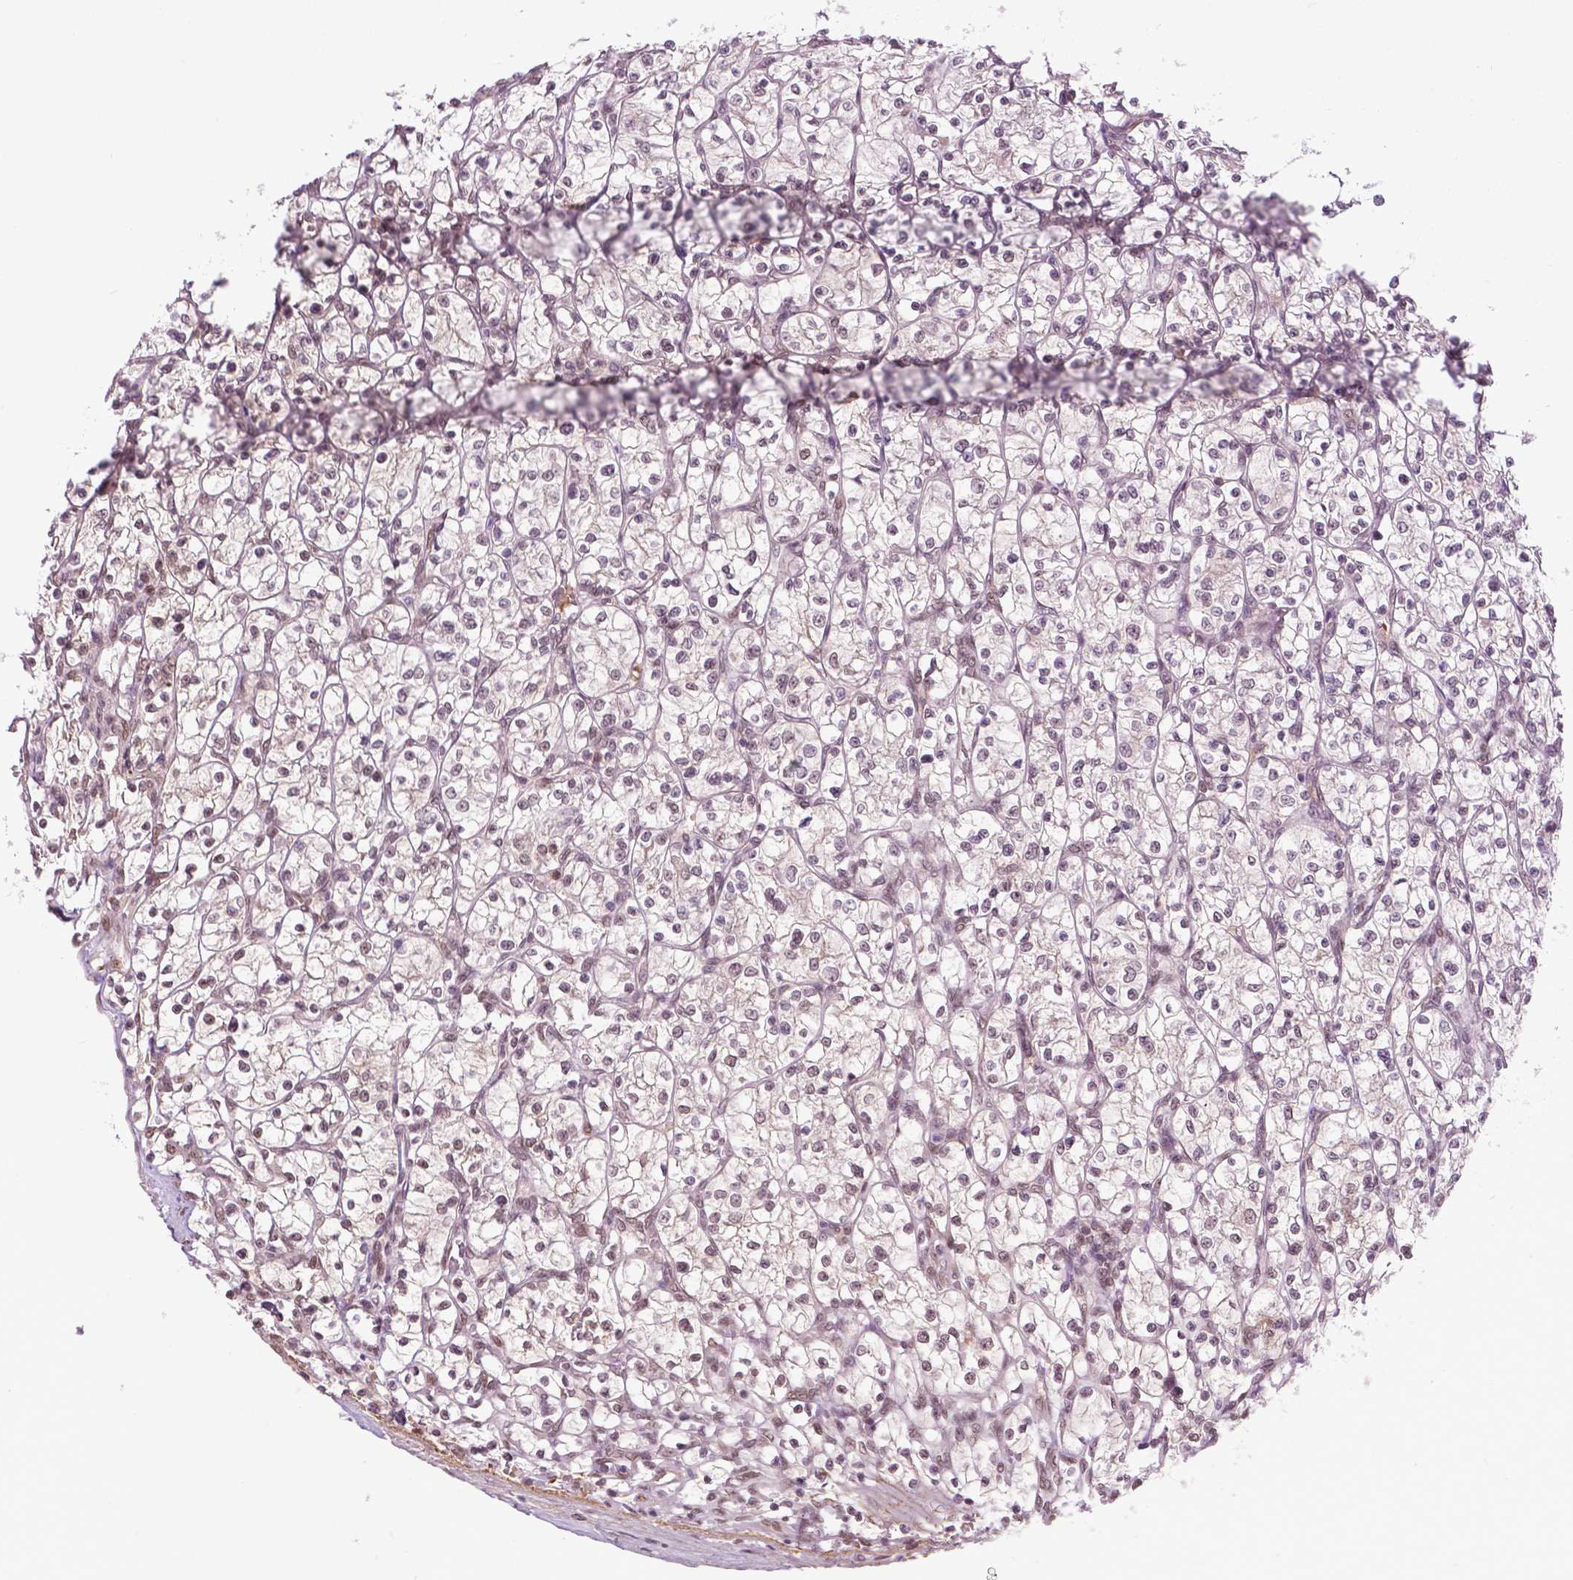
{"staining": {"intensity": "weak", "quantity": "25%-75%", "location": "nuclear"}, "tissue": "renal cancer", "cell_type": "Tumor cells", "image_type": "cancer", "snomed": [{"axis": "morphology", "description": "Adenocarcinoma, NOS"}, {"axis": "topography", "description": "Kidney"}], "caption": "Brown immunohistochemical staining in human renal adenocarcinoma exhibits weak nuclear staining in about 25%-75% of tumor cells. Using DAB (brown) and hematoxylin (blue) stains, captured at high magnification using brightfield microscopy.", "gene": "UBQLN4", "patient": {"sex": "female", "age": 64}}